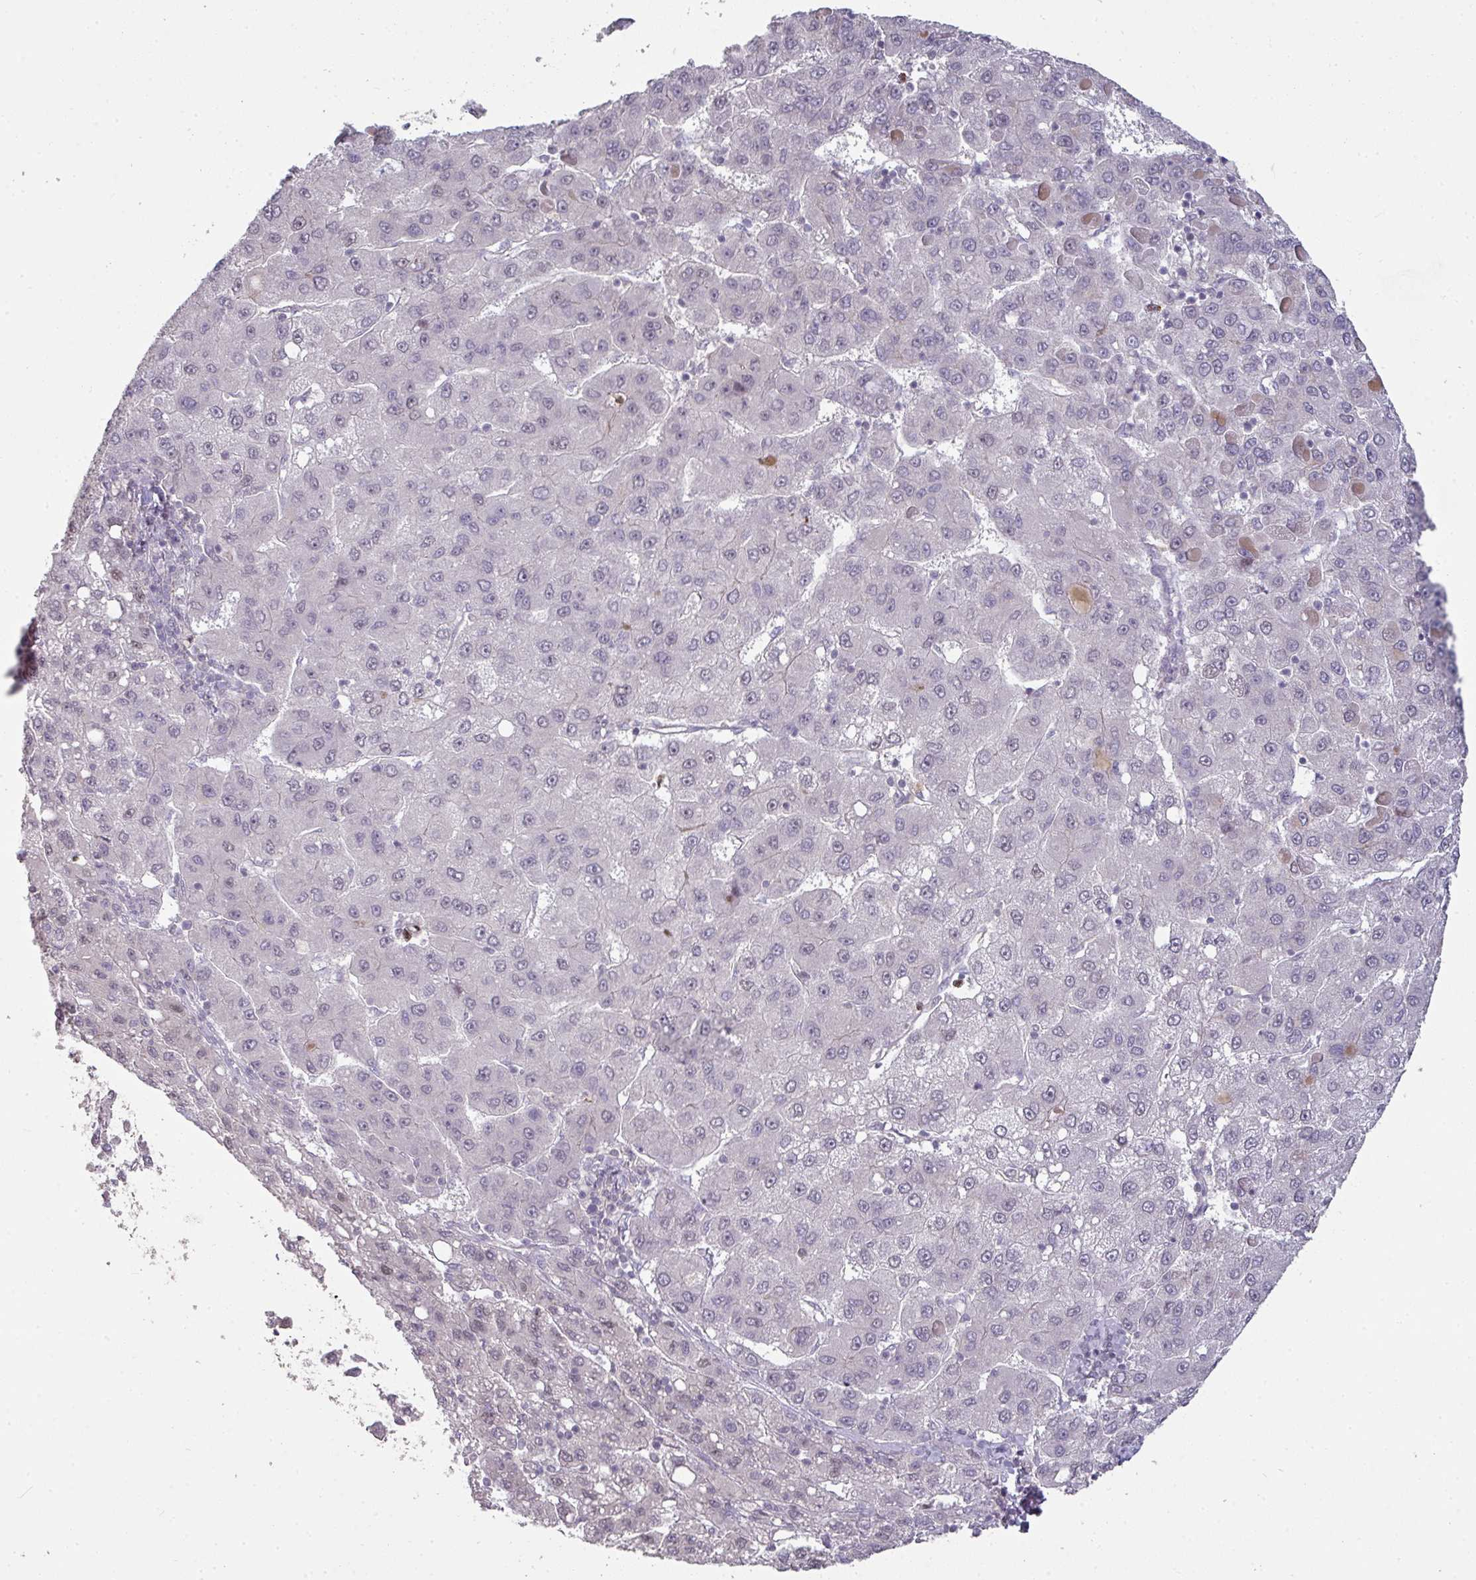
{"staining": {"intensity": "negative", "quantity": "none", "location": "none"}, "tissue": "liver cancer", "cell_type": "Tumor cells", "image_type": "cancer", "snomed": [{"axis": "morphology", "description": "Carcinoma, Hepatocellular, NOS"}, {"axis": "topography", "description": "Liver"}], "caption": "Protein analysis of liver hepatocellular carcinoma shows no significant positivity in tumor cells. (Immunohistochemistry, brightfield microscopy, high magnification).", "gene": "GTF2H3", "patient": {"sex": "female", "age": 82}}